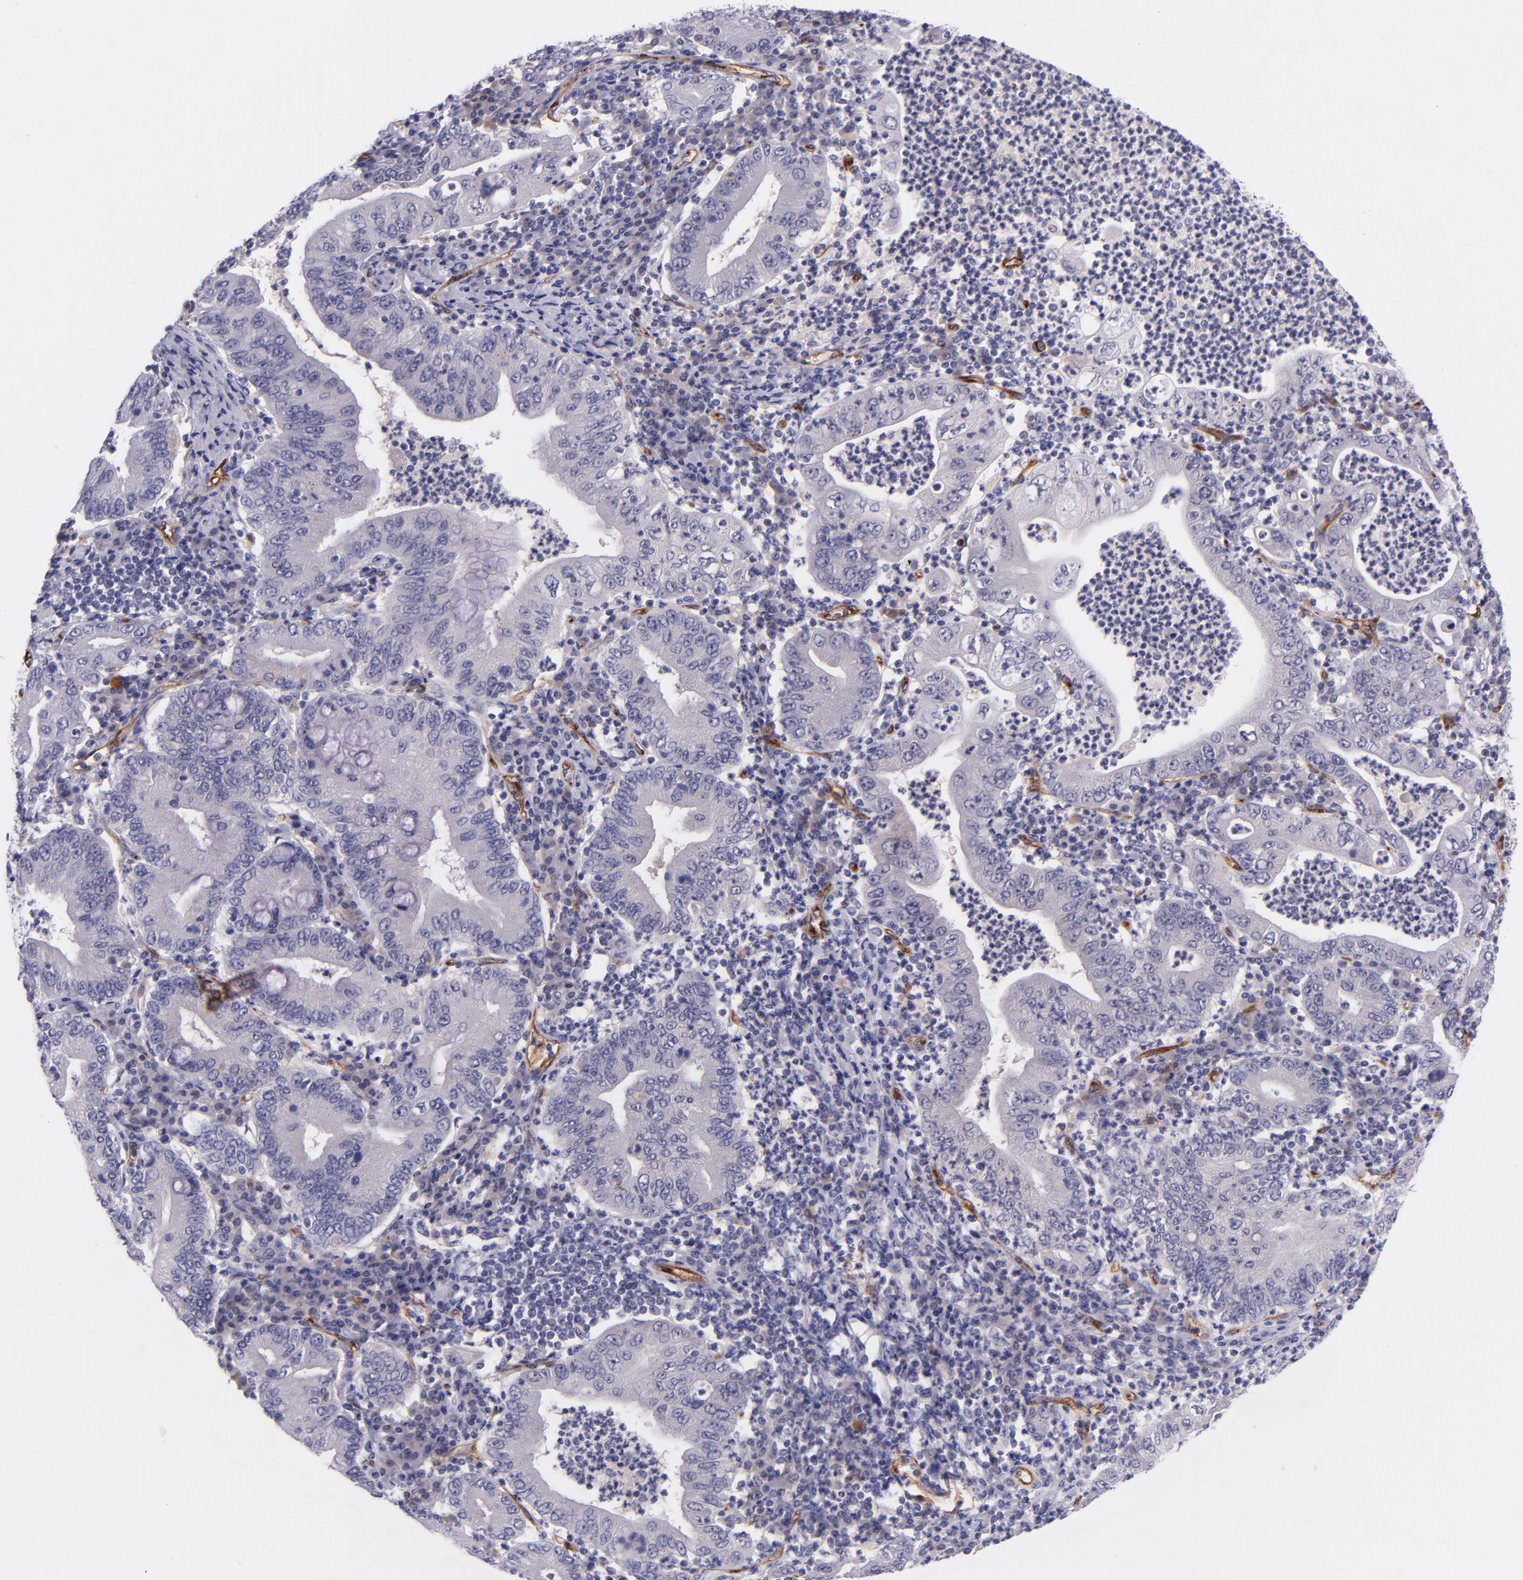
{"staining": {"intensity": "negative", "quantity": "none", "location": "none"}, "tissue": "stomach cancer", "cell_type": "Tumor cells", "image_type": "cancer", "snomed": [{"axis": "morphology", "description": "Normal tissue, NOS"}, {"axis": "morphology", "description": "Adenocarcinoma, NOS"}, {"axis": "topography", "description": "Esophagus"}, {"axis": "topography", "description": "Stomach, upper"}, {"axis": "topography", "description": "Peripheral nerve tissue"}], "caption": "Immunohistochemistry of stomach cancer (adenocarcinoma) shows no expression in tumor cells.", "gene": "NOS3", "patient": {"sex": "male", "age": 62}}